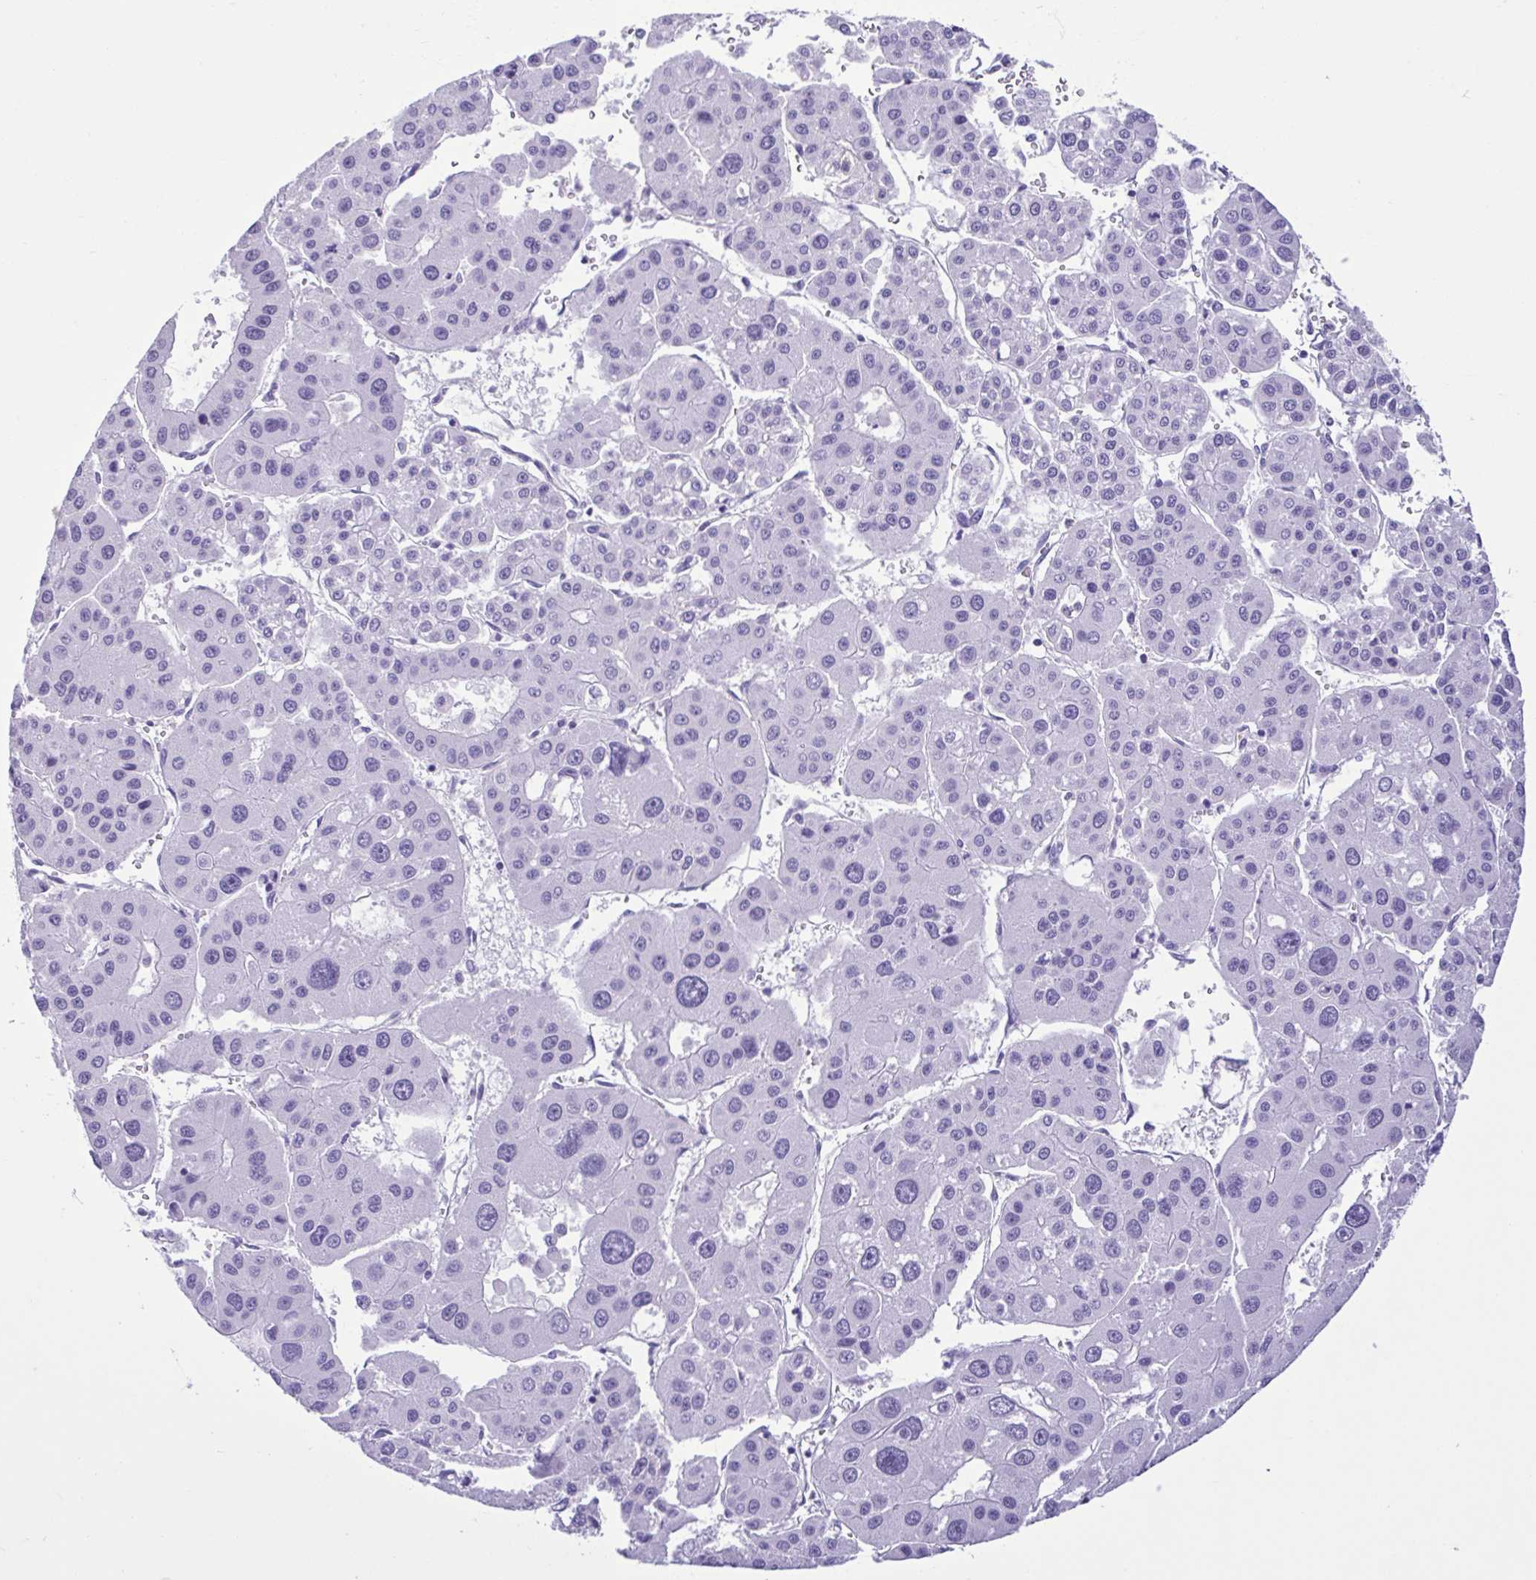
{"staining": {"intensity": "negative", "quantity": "none", "location": "none"}, "tissue": "liver cancer", "cell_type": "Tumor cells", "image_type": "cancer", "snomed": [{"axis": "morphology", "description": "Carcinoma, Hepatocellular, NOS"}, {"axis": "topography", "description": "Liver"}], "caption": "Protein analysis of liver cancer (hepatocellular carcinoma) demonstrates no significant expression in tumor cells.", "gene": "CBY2", "patient": {"sex": "male", "age": 73}}